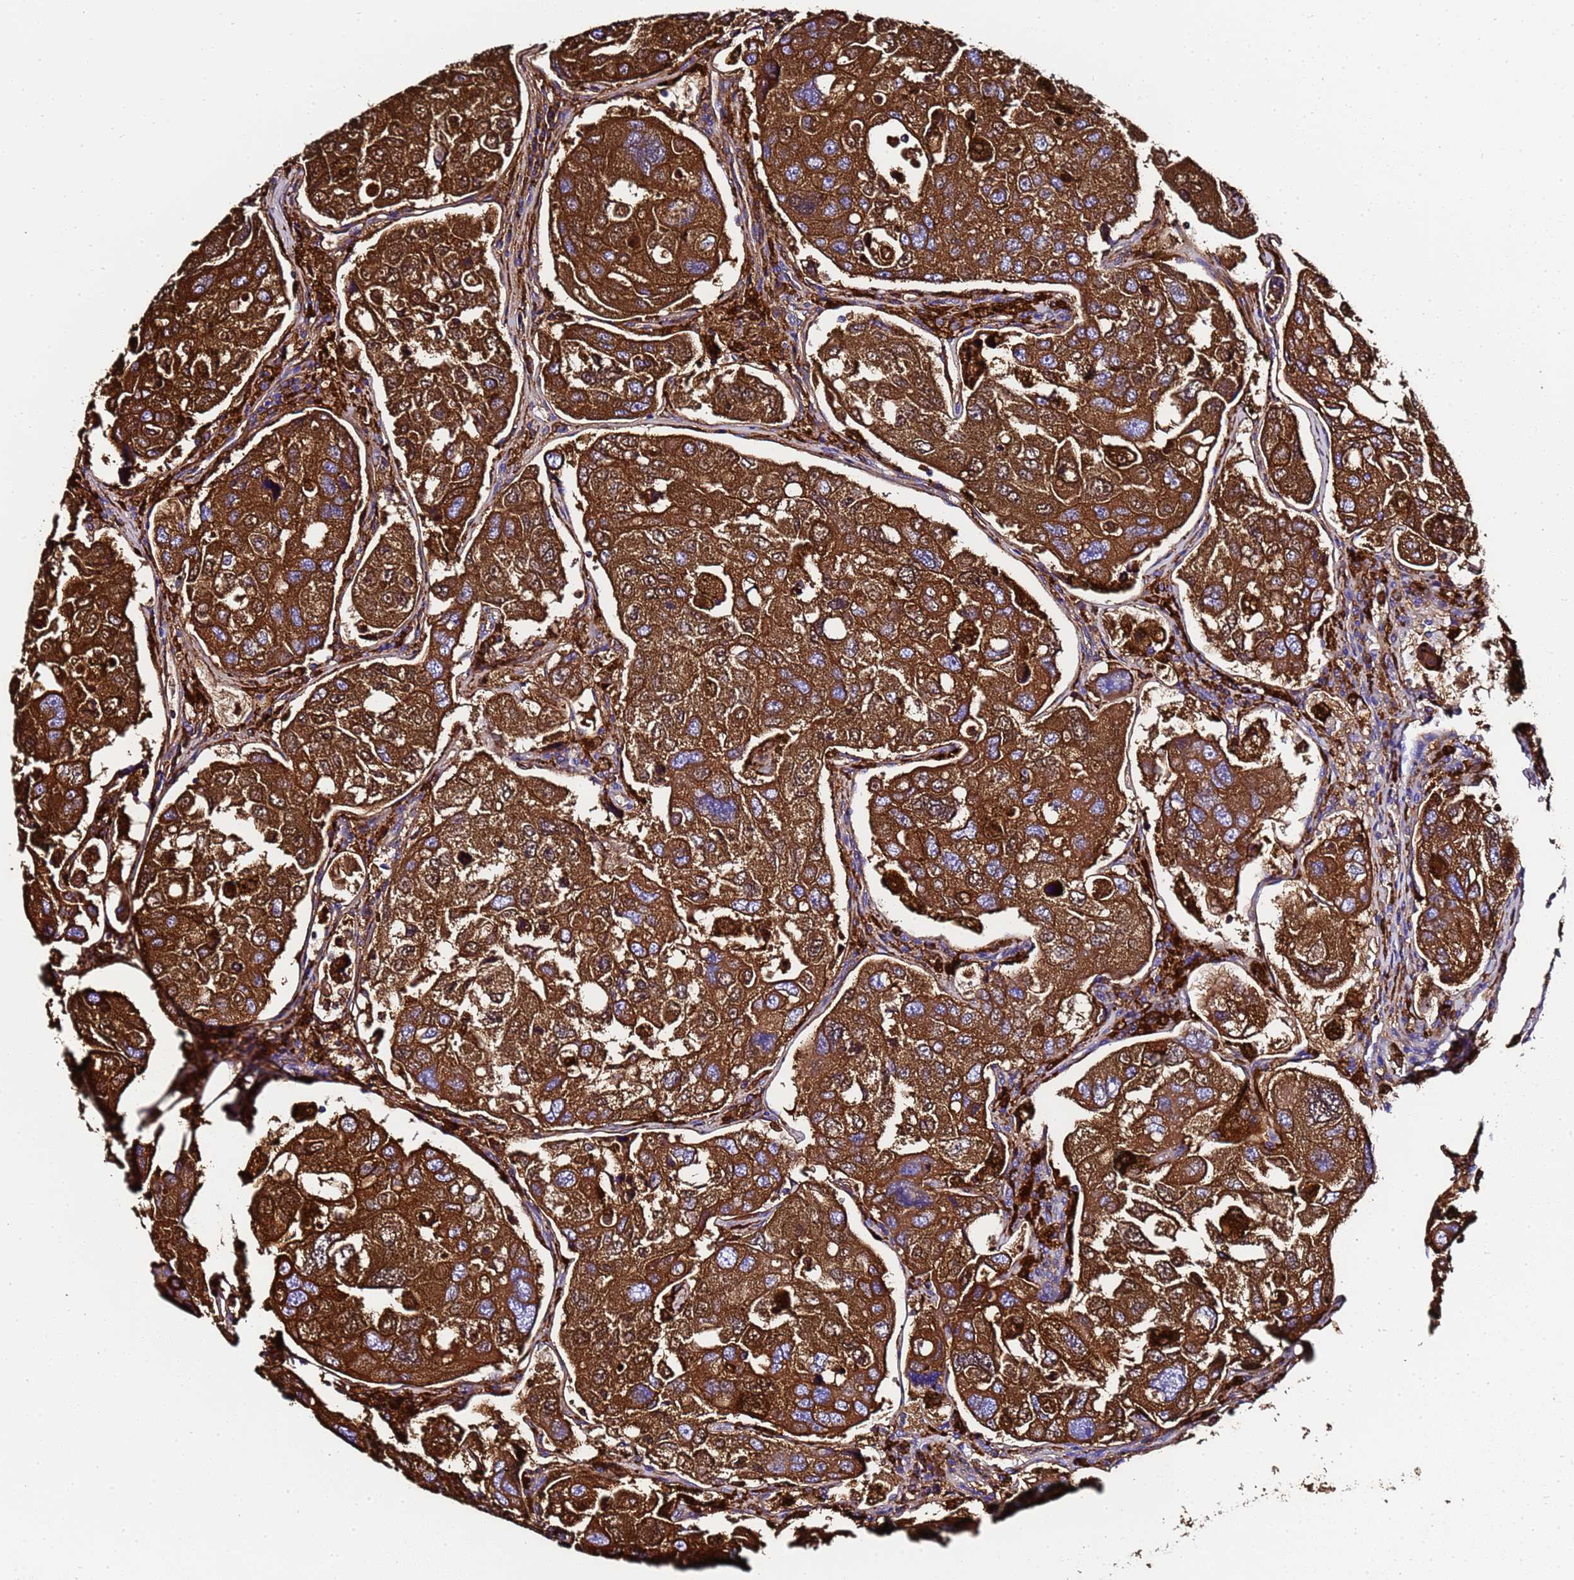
{"staining": {"intensity": "strong", "quantity": ">75%", "location": "cytoplasmic/membranous"}, "tissue": "urothelial cancer", "cell_type": "Tumor cells", "image_type": "cancer", "snomed": [{"axis": "morphology", "description": "Urothelial carcinoma, High grade"}, {"axis": "topography", "description": "Lymph node"}, {"axis": "topography", "description": "Urinary bladder"}], "caption": "IHC photomicrograph of urothelial carcinoma (high-grade) stained for a protein (brown), which displays high levels of strong cytoplasmic/membranous staining in about >75% of tumor cells.", "gene": "FTL", "patient": {"sex": "male", "age": 51}}